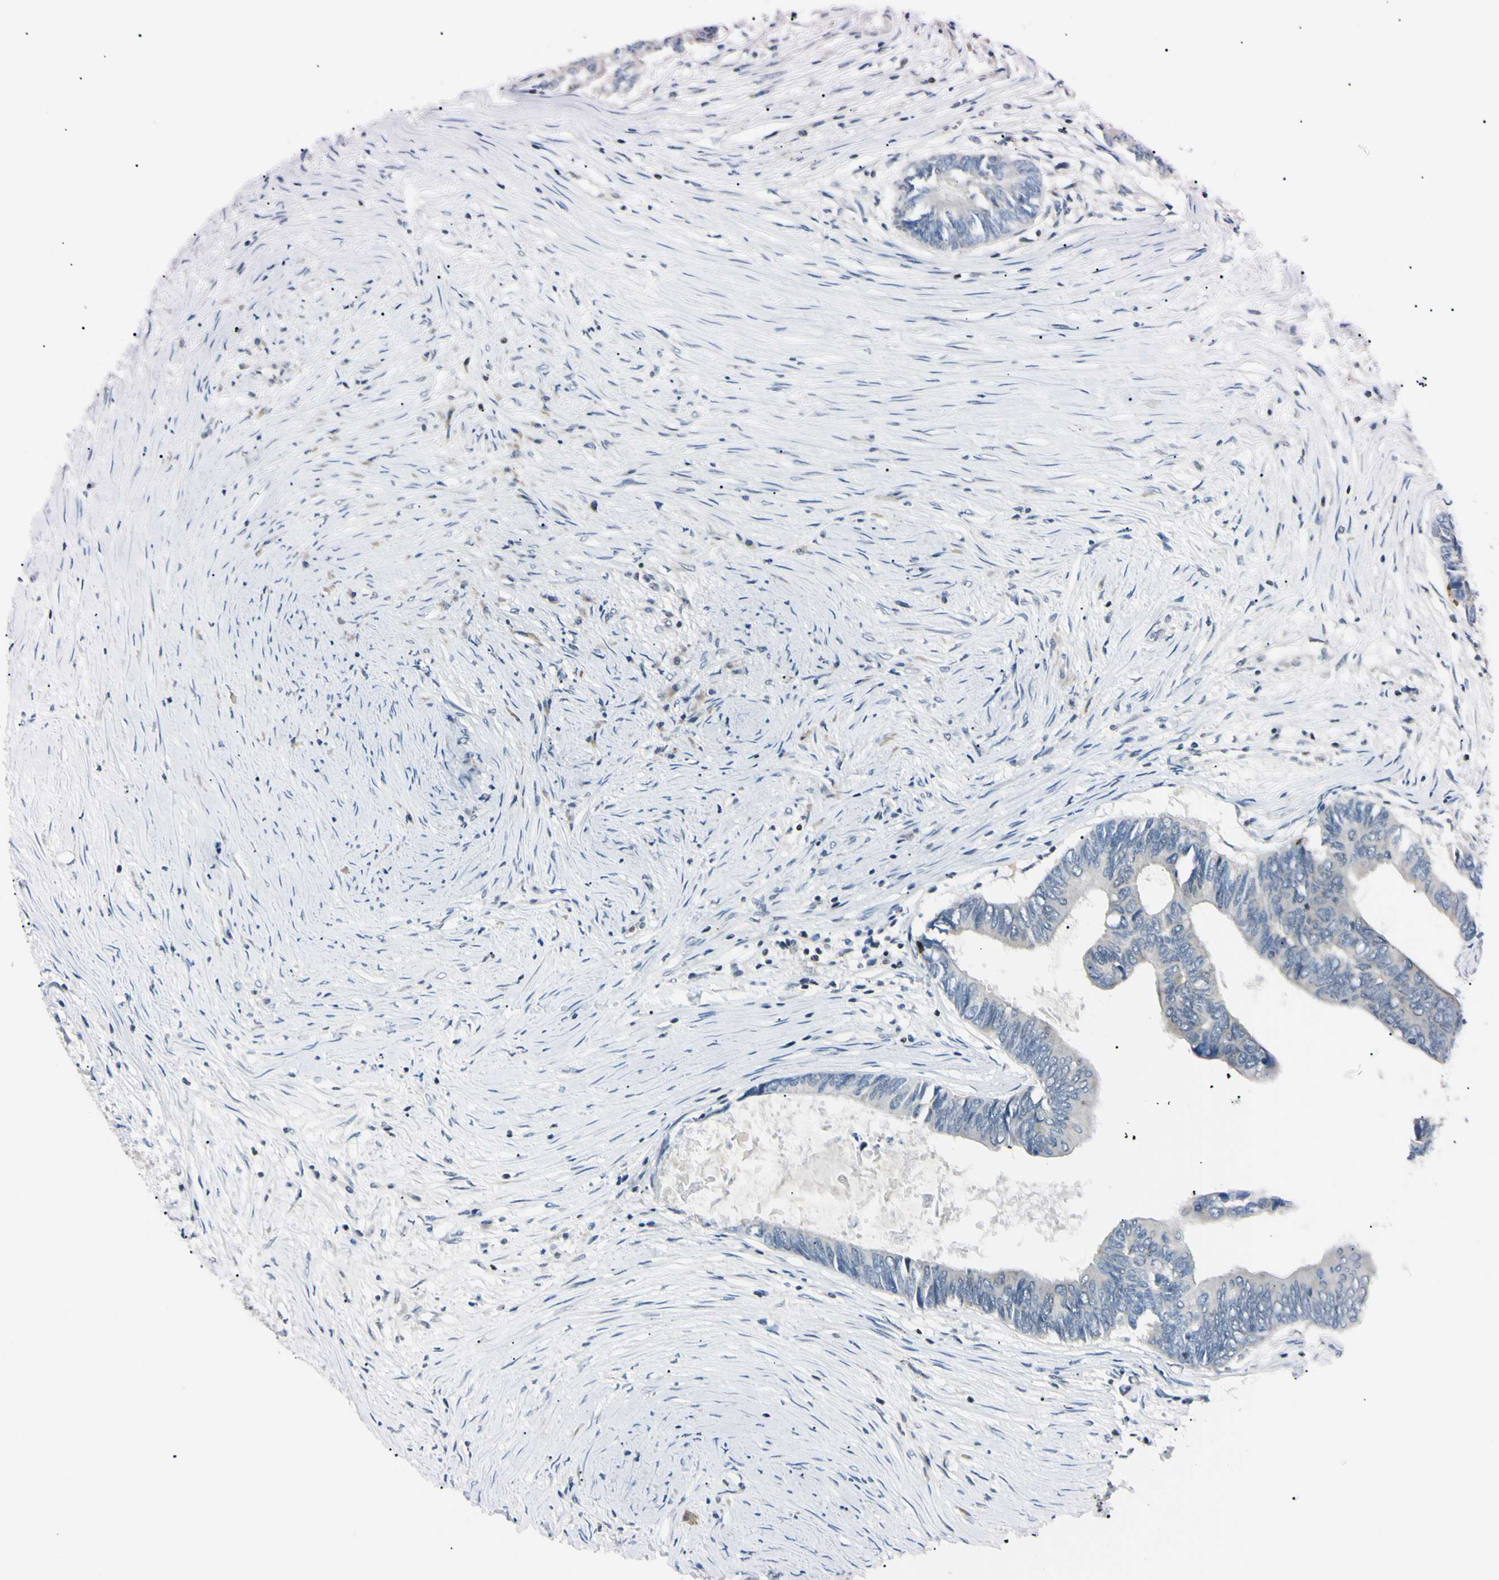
{"staining": {"intensity": "negative", "quantity": "none", "location": "none"}, "tissue": "colorectal cancer", "cell_type": "Tumor cells", "image_type": "cancer", "snomed": [{"axis": "morphology", "description": "Adenocarcinoma, NOS"}, {"axis": "topography", "description": "Rectum"}], "caption": "An immunohistochemistry micrograph of colorectal cancer is shown. There is no staining in tumor cells of colorectal cancer.", "gene": "C1orf174", "patient": {"sex": "male", "age": 63}}